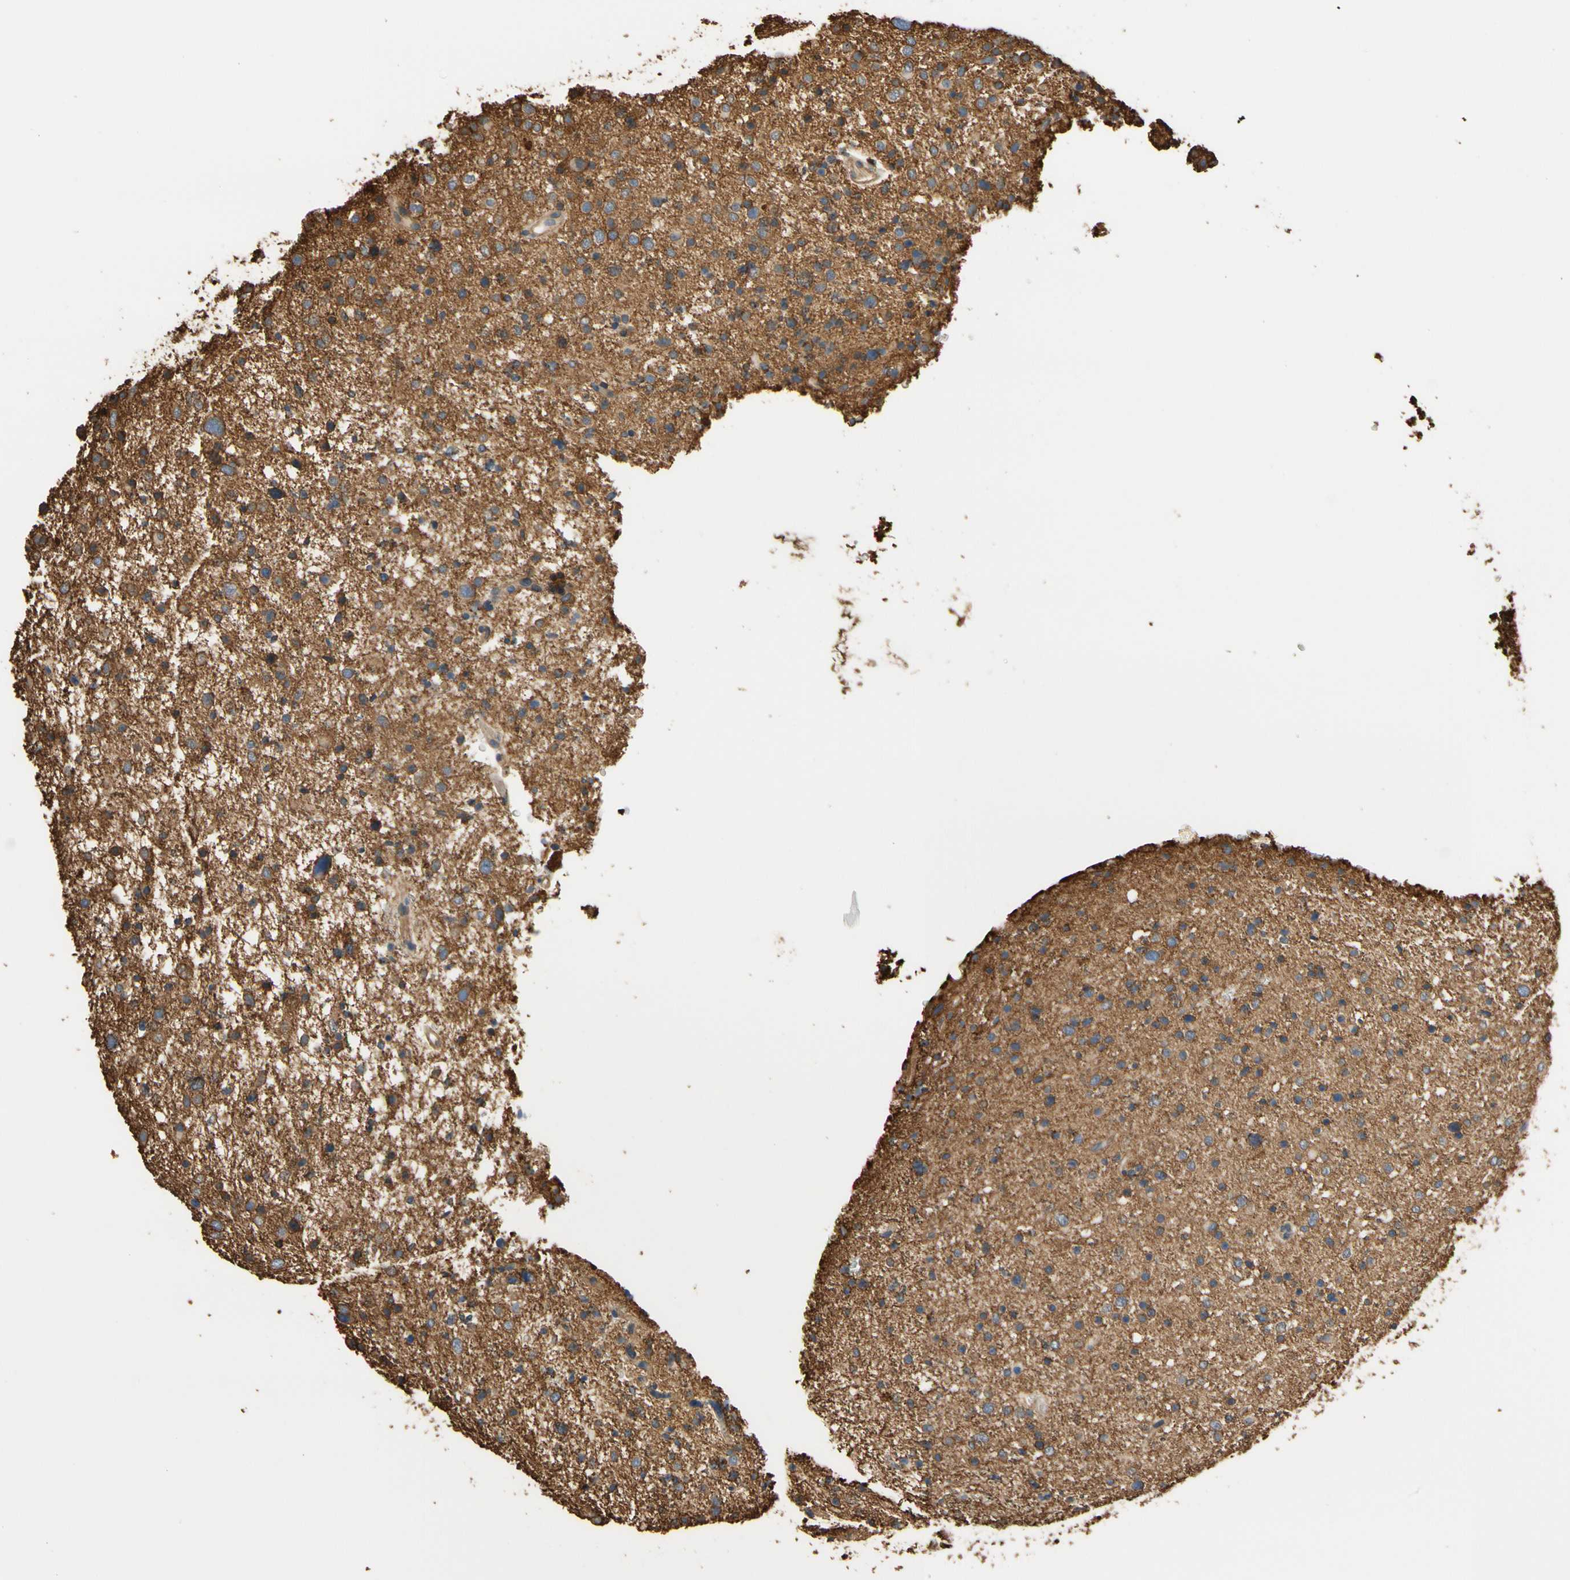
{"staining": {"intensity": "negative", "quantity": "none", "location": "none"}, "tissue": "glioma", "cell_type": "Tumor cells", "image_type": "cancer", "snomed": [{"axis": "morphology", "description": "Glioma, malignant, Low grade"}, {"axis": "topography", "description": "Brain"}], "caption": "Immunohistochemistry (IHC) image of neoplastic tissue: glioma stained with DAB (3,3'-diaminobenzidine) displays no significant protein expression in tumor cells.", "gene": "IL1RL1", "patient": {"sex": "female", "age": 37}}